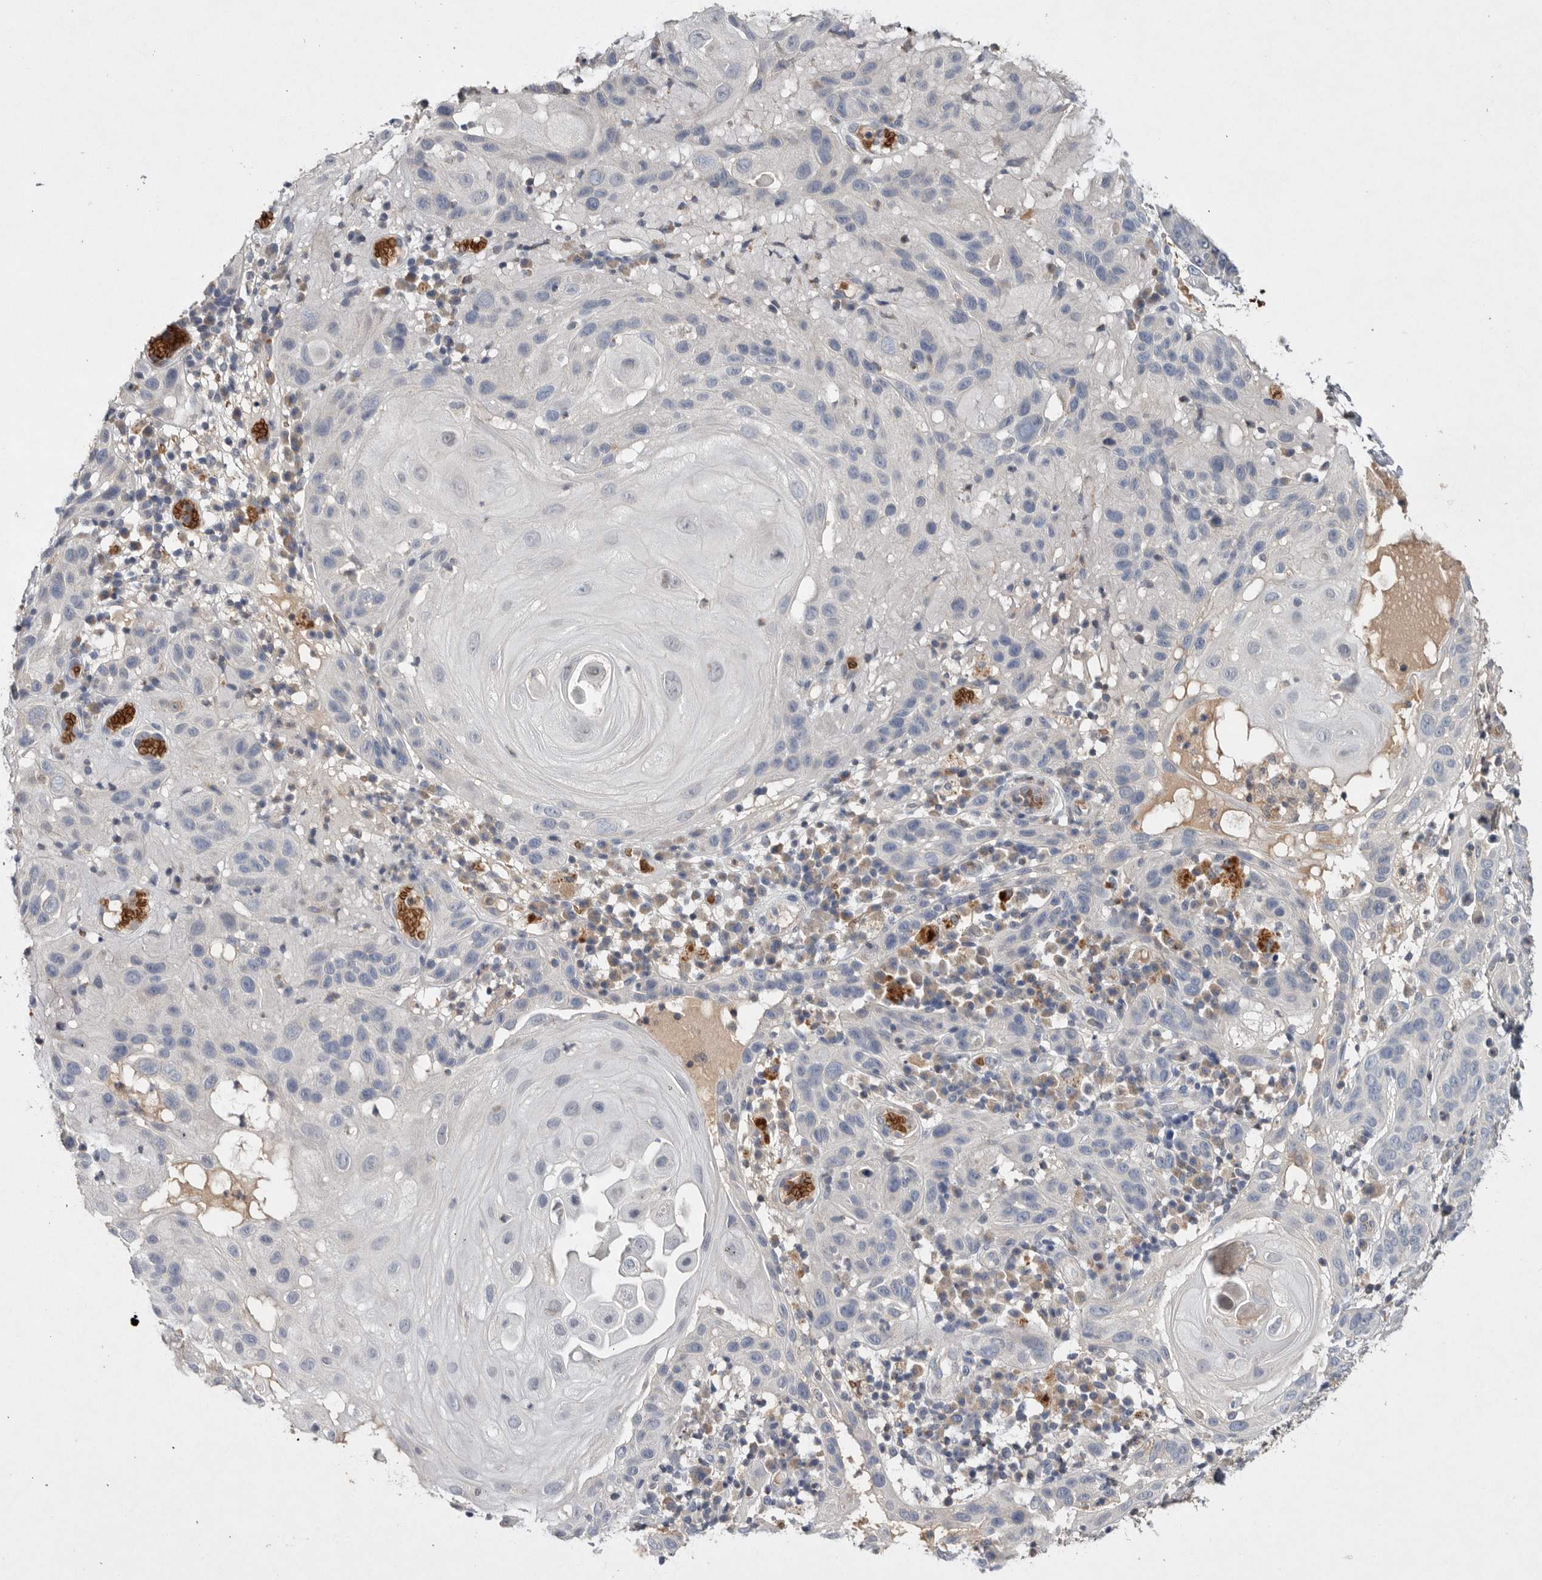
{"staining": {"intensity": "negative", "quantity": "none", "location": "none"}, "tissue": "skin cancer", "cell_type": "Tumor cells", "image_type": "cancer", "snomed": [{"axis": "morphology", "description": "Normal tissue, NOS"}, {"axis": "morphology", "description": "Squamous cell carcinoma, NOS"}, {"axis": "topography", "description": "Skin"}], "caption": "The IHC histopathology image has no significant expression in tumor cells of skin cancer tissue.", "gene": "TNFSF14", "patient": {"sex": "female", "age": 96}}